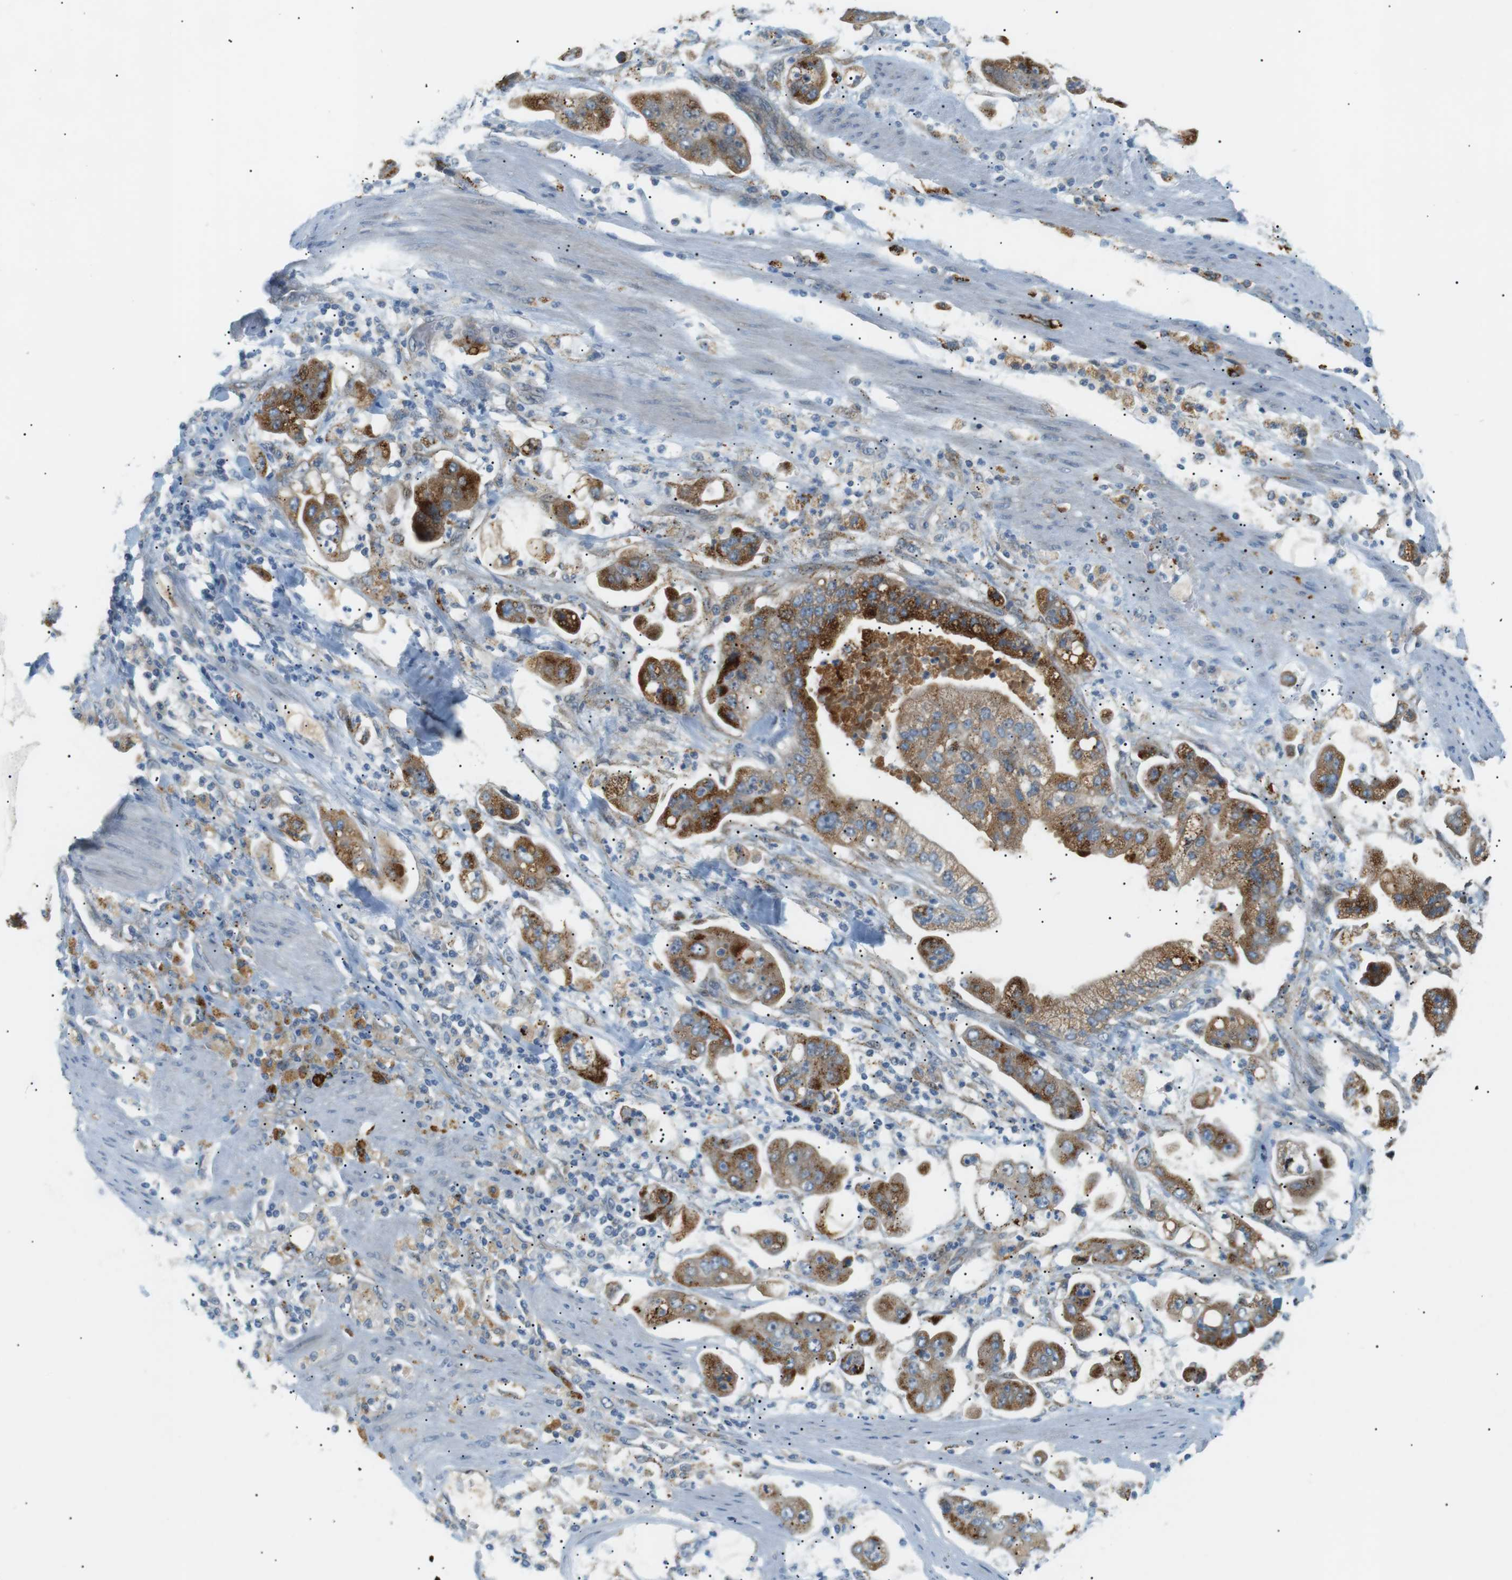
{"staining": {"intensity": "moderate", "quantity": ">75%", "location": "cytoplasmic/membranous"}, "tissue": "stomach cancer", "cell_type": "Tumor cells", "image_type": "cancer", "snomed": [{"axis": "morphology", "description": "Adenocarcinoma, NOS"}, {"axis": "topography", "description": "Stomach"}], "caption": "Protein expression analysis of human stomach cancer reveals moderate cytoplasmic/membranous positivity in approximately >75% of tumor cells. The protein of interest is shown in brown color, while the nuclei are stained blue.", "gene": "B4GALNT2", "patient": {"sex": "male", "age": 62}}